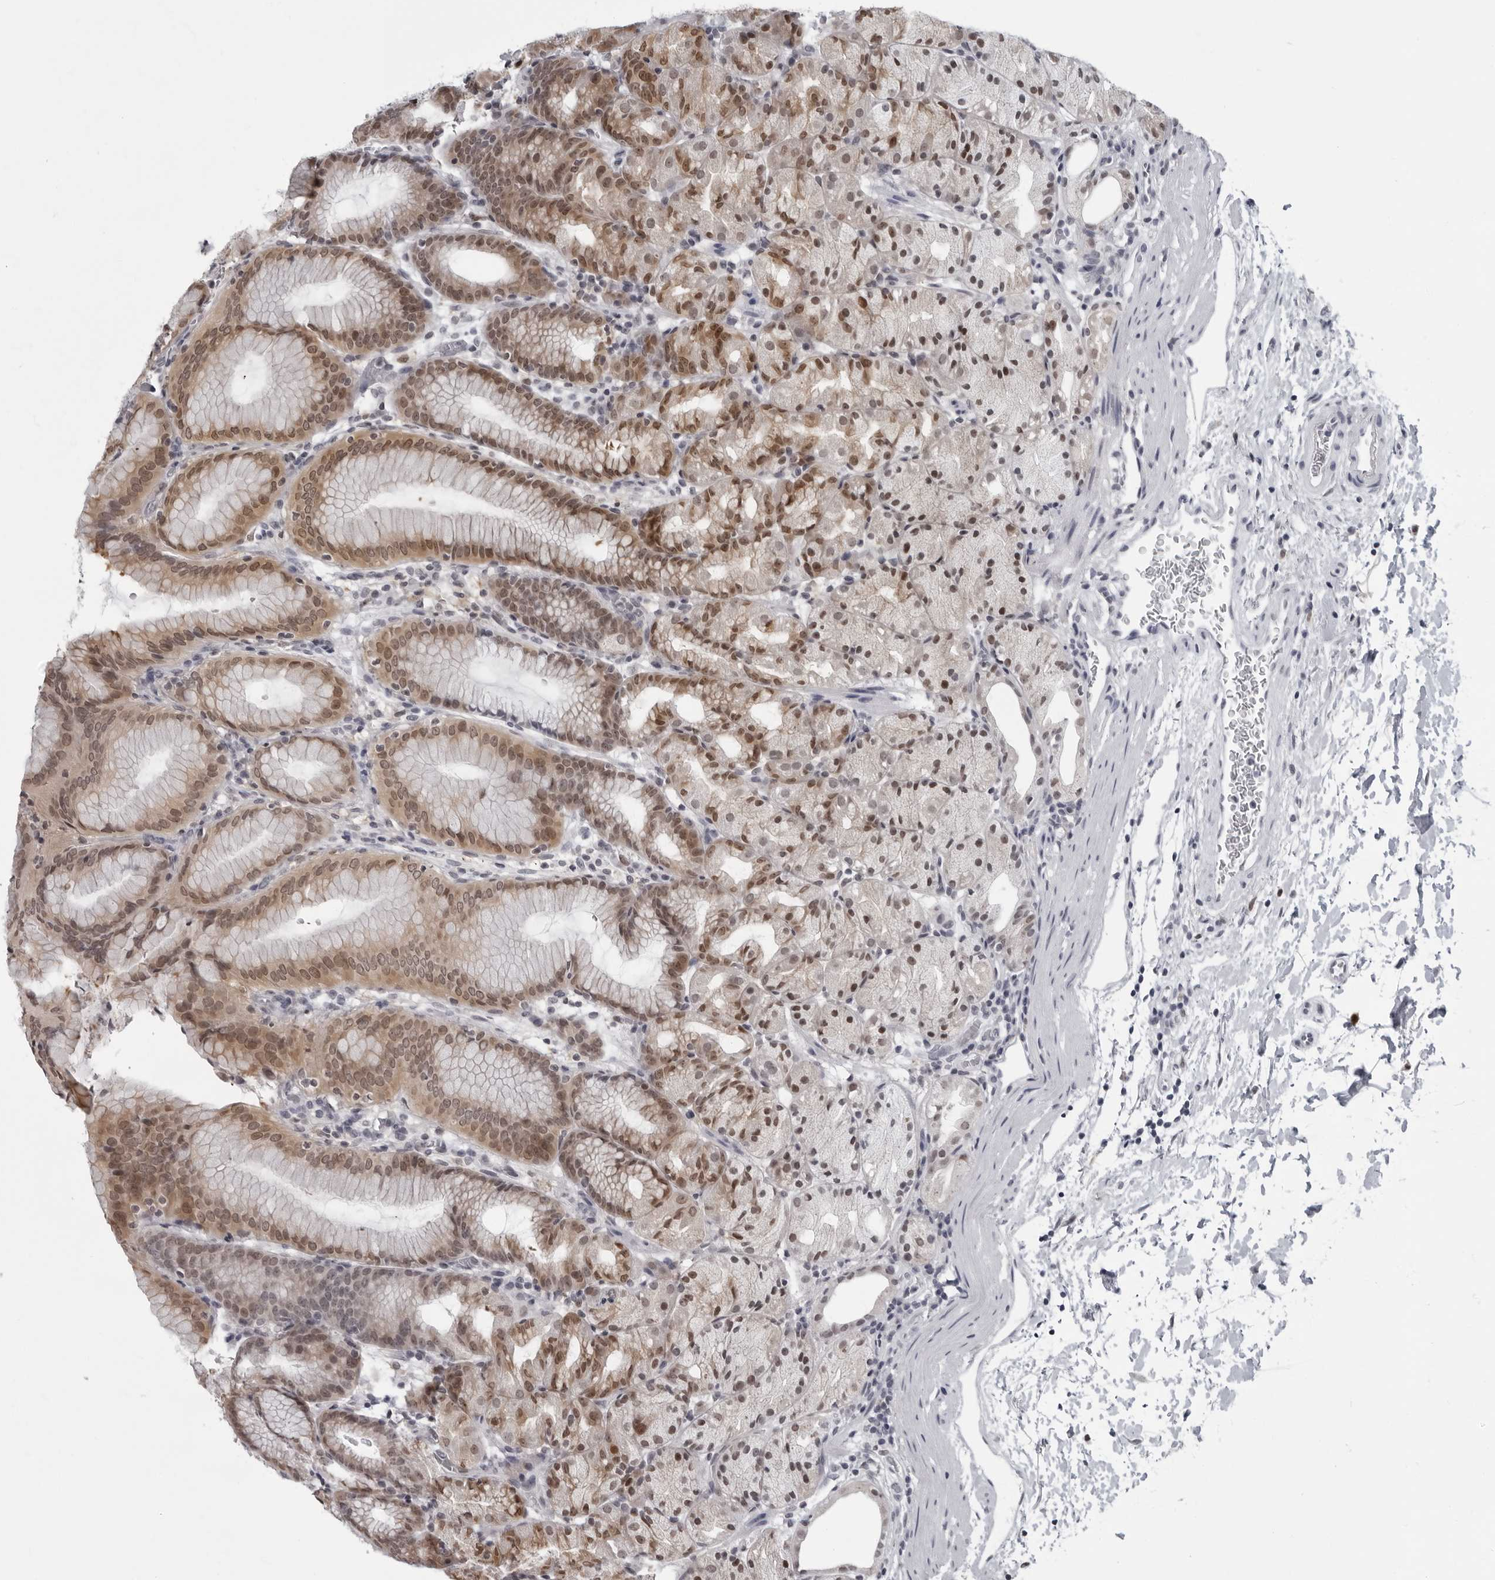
{"staining": {"intensity": "strong", "quantity": "25%-75%", "location": "cytoplasmic/membranous,nuclear"}, "tissue": "stomach", "cell_type": "Glandular cells", "image_type": "normal", "snomed": [{"axis": "morphology", "description": "Normal tissue, NOS"}, {"axis": "topography", "description": "Stomach, upper"}], "caption": "Immunohistochemical staining of normal stomach displays 25%-75% levels of strong cytoplasmic/membranous,nuclear protein positivity in about 25%-75% of glandular cells.", "gene": "LZIC", "patient": {"sex": "male", "age": 48}}